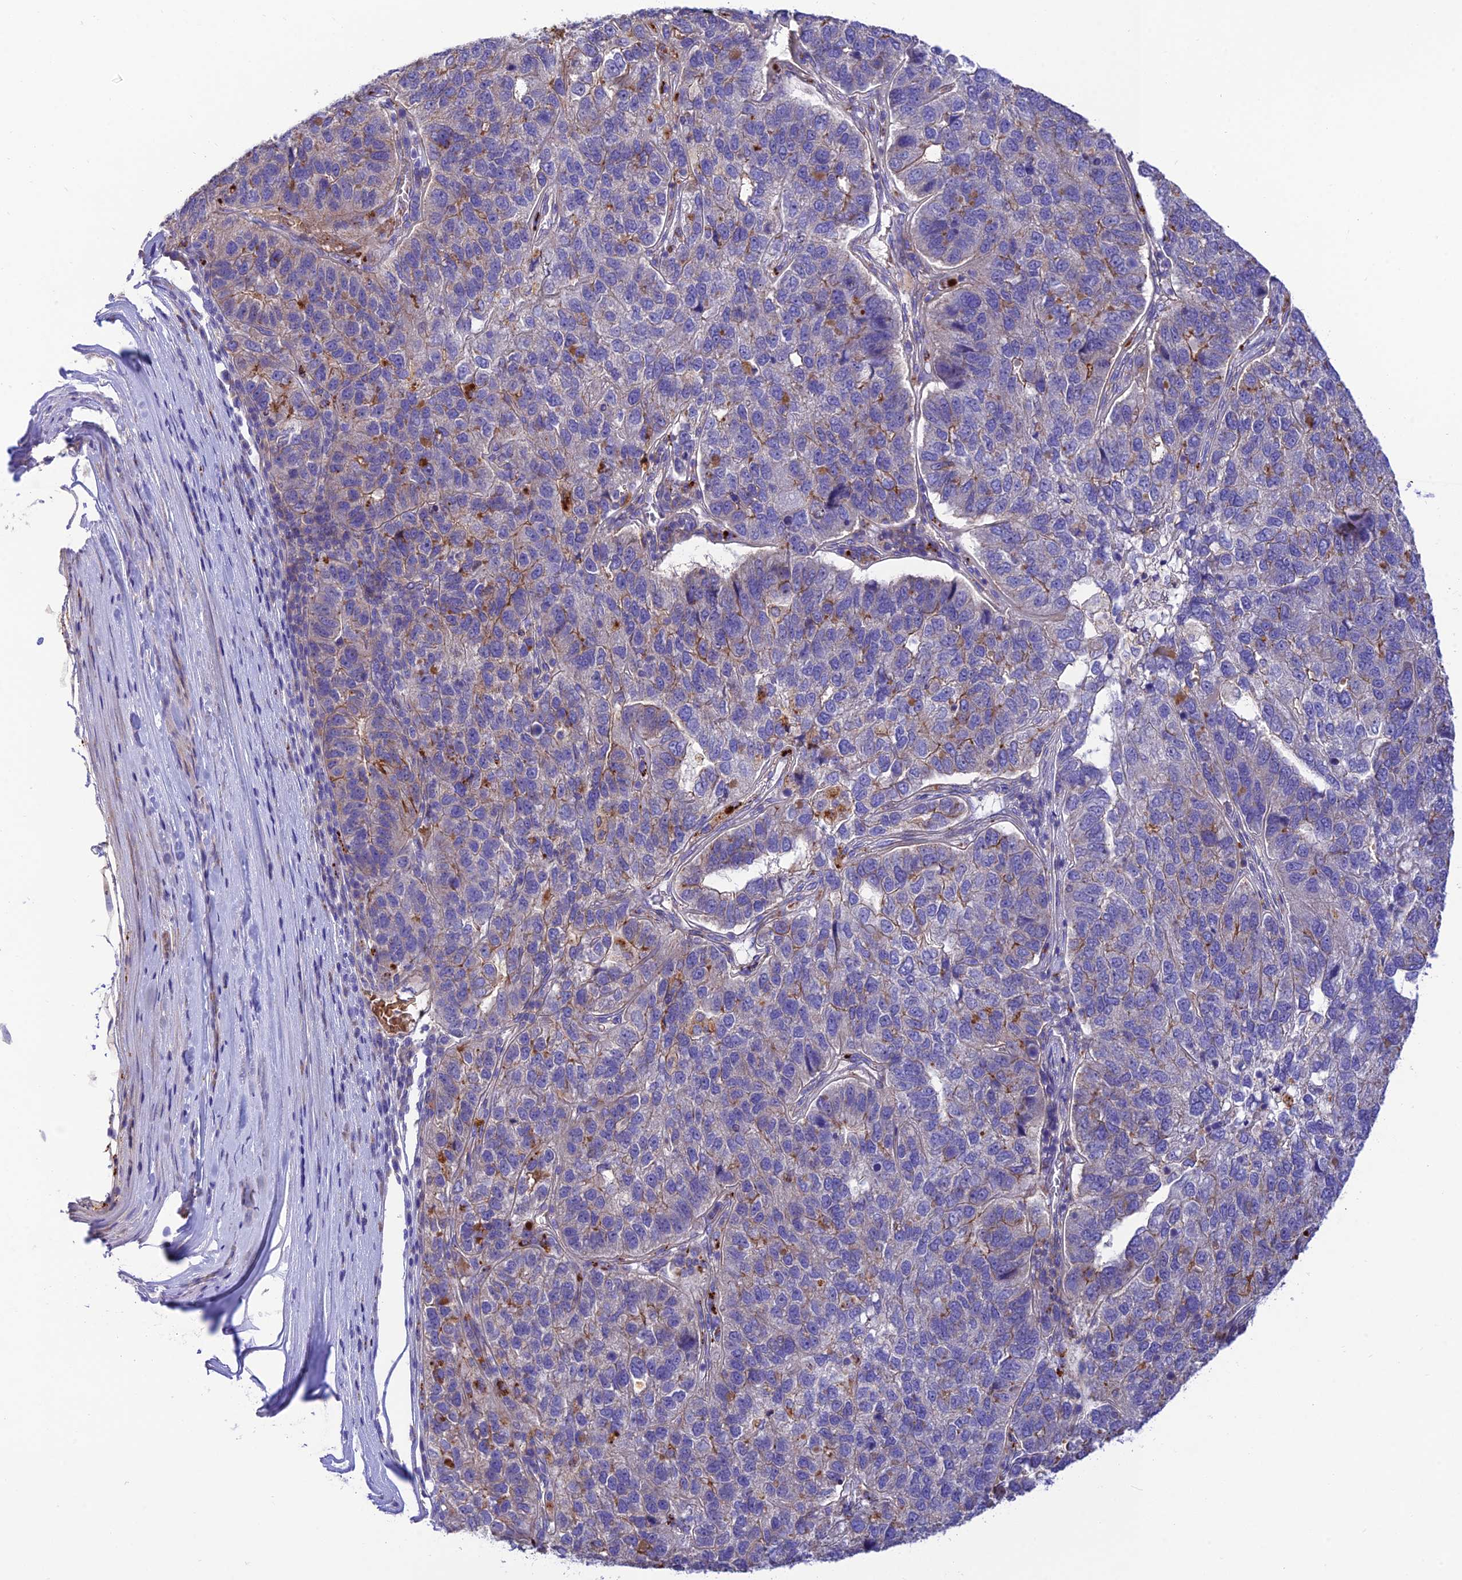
{"staining": {"intensity": "moderate", "quantity": "<25%", "location": "cytoplasmic/membranous"}, "tissue": "pancreatic cancer", "cell_type": "Tumor cells", "image_type": "cancer", "snomed": [{"axis": "morphology", "description": "Adenocarcinoma, NOS"}, {"axis": "topography", "description": "Pancreas"}], "caption": "Immunohistochemical staining of pancreatic cancer (adenocarcinoma) exhibits low levels of moderate cytoplasmic/membranous protein staining in approximately <25% of tumor cells.", "gene": "CCDC157", "patient": {"sex": "female", "age": 61}}